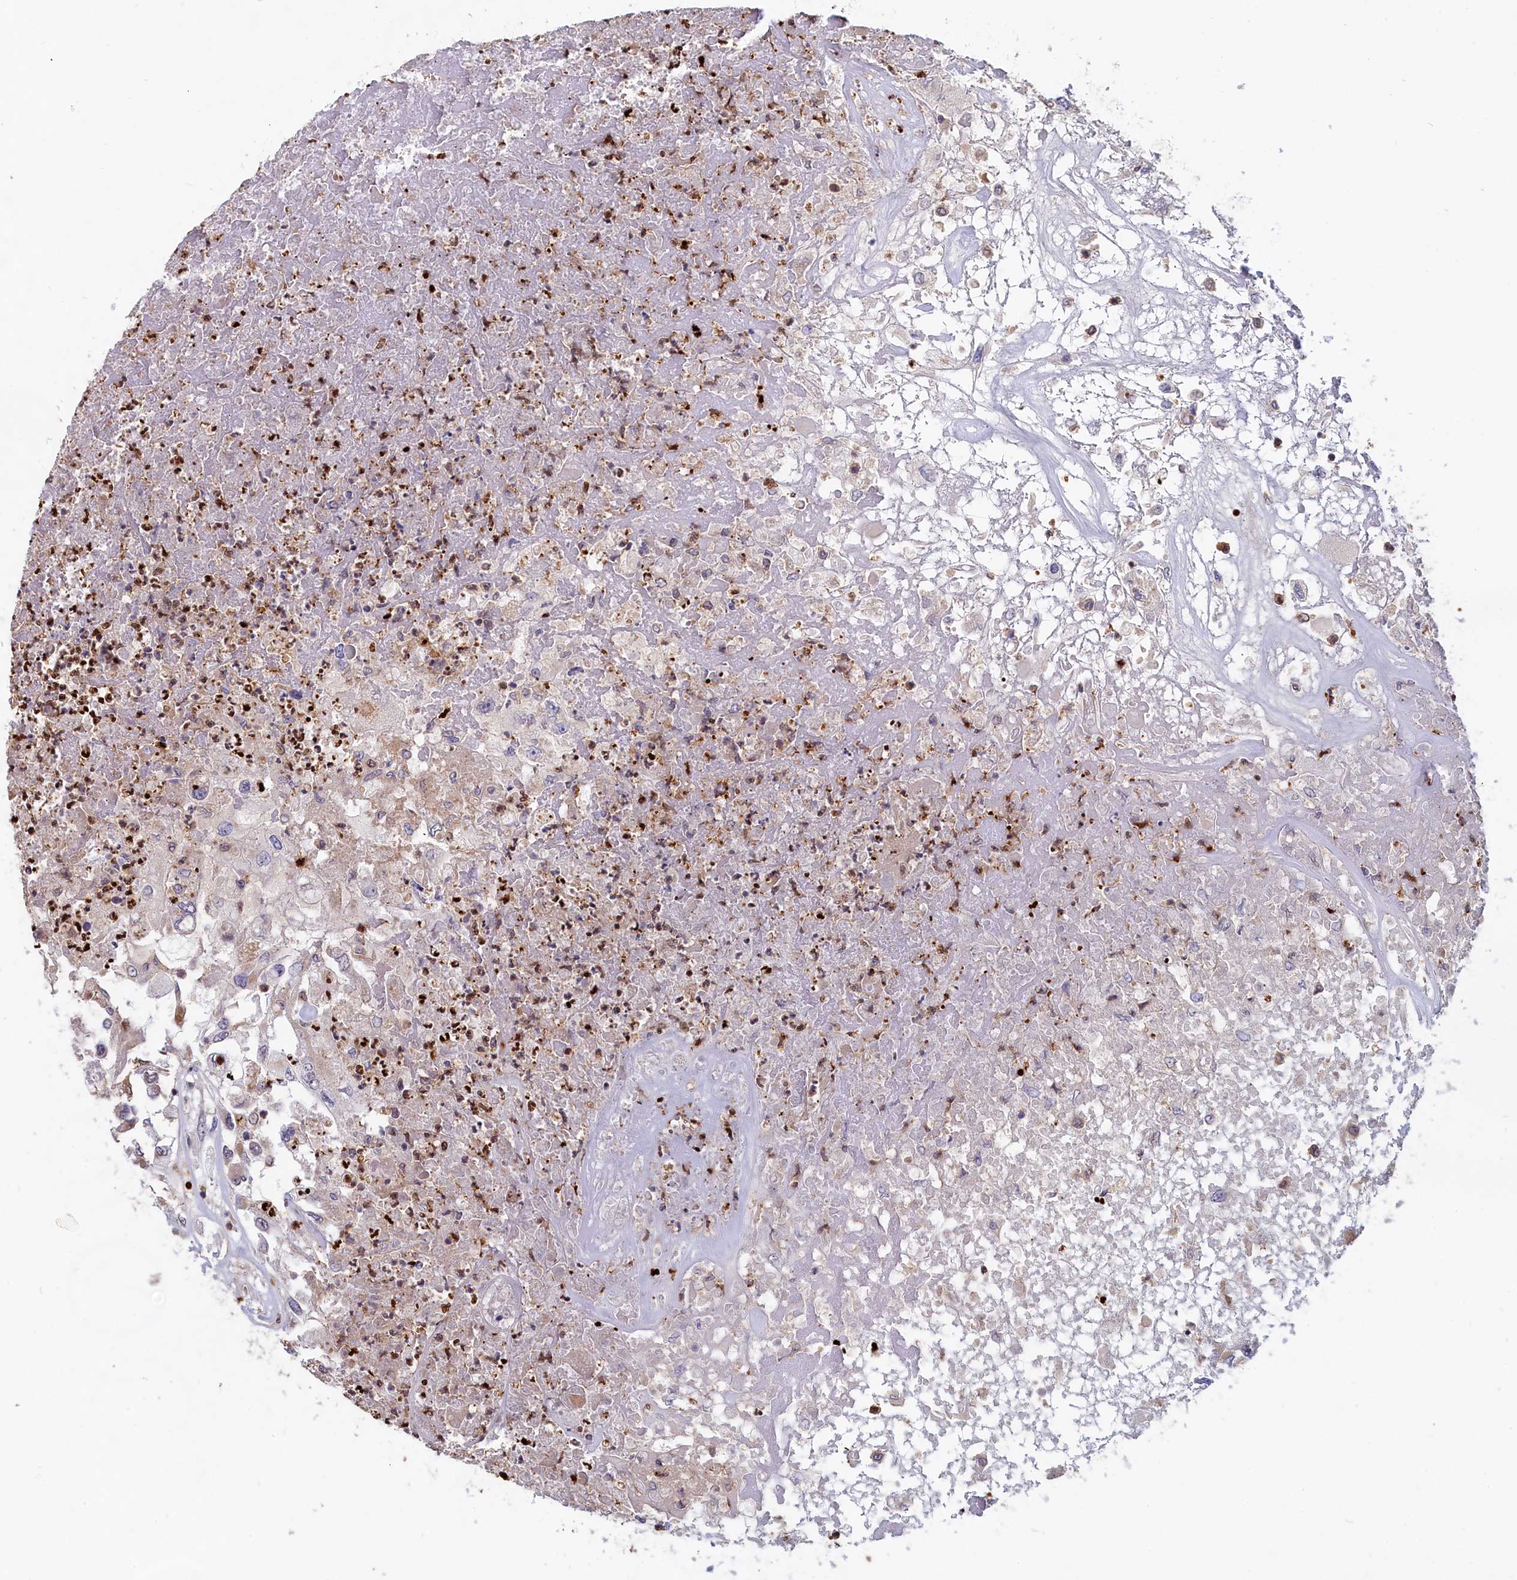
{"staining": {"intensity": "weak", "quantity": "<25%", "location": "cytoplasmic/membranous"}, "tissue": "renal cancer", "cell_type": "Tumor cells", "image_type": "cancer", "snomed": [{"axis": "morphology", "description": "Adenocarcinoma, NOS"}, {"axis": "topography", "description": "Kidney"}], "caption": "Immunohistochemical staining of human renal cancer demonstrates no significant staining in tumor cells.", "gene": "EPB41L4B", "patient": {"sex": "female", "age": 52}}